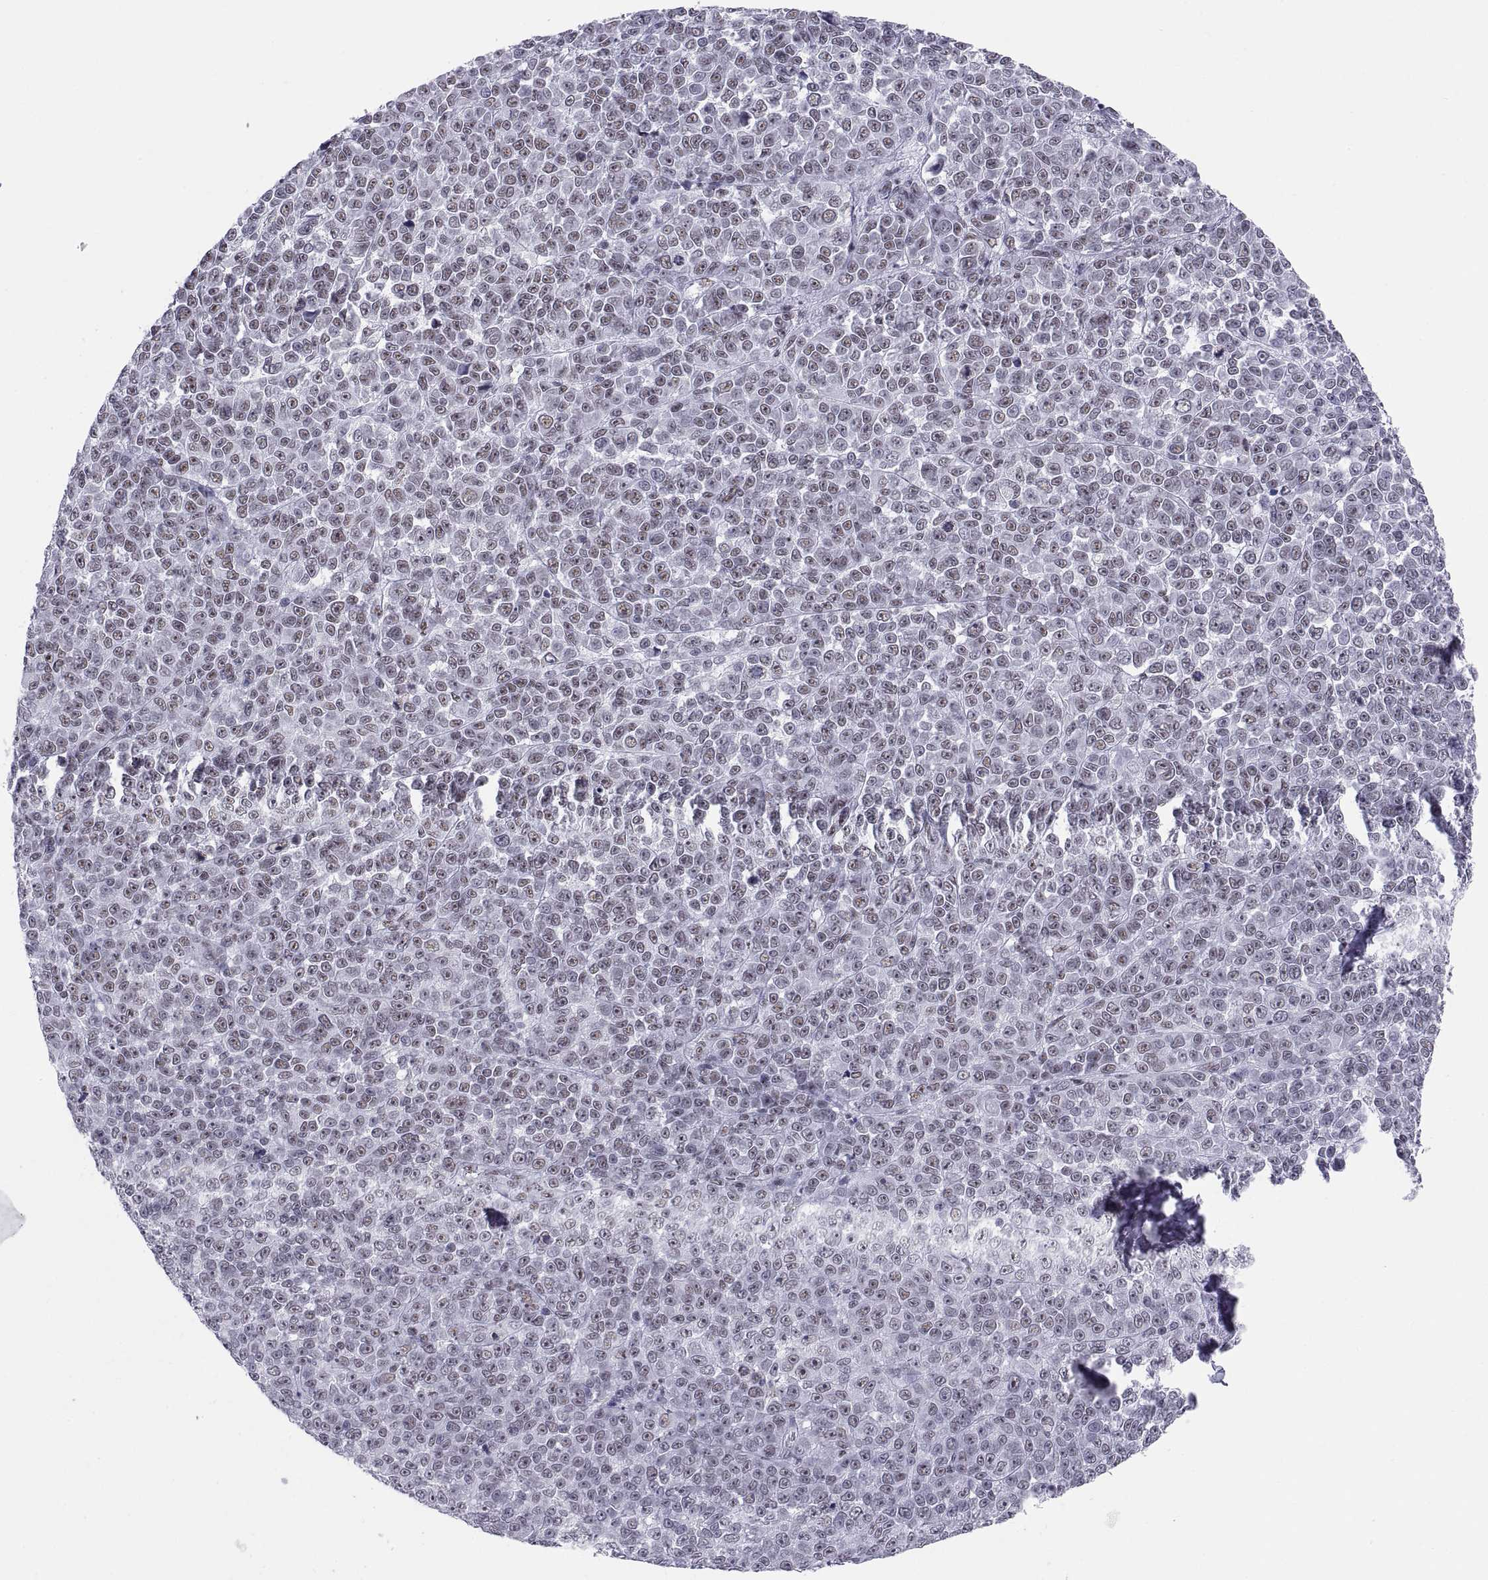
{"staining": {"intensity": "negative", "quantity": "none", "location": "none"}, "tissue": "melanoma", "cell_type": "Tumor cells", "image_type": "cancer", "snomed": [{"axis": "morphology", "description": "Malignant melanoma, NOS"}, {"axis": "topography", "description": "Skin"}], "caption": "Malignant melanoma was stained to show a protein in brown. There is no significant staining in tumor cells.", "gene": "NEUROD6", "patient": {"sex": "female", "age": 95}}